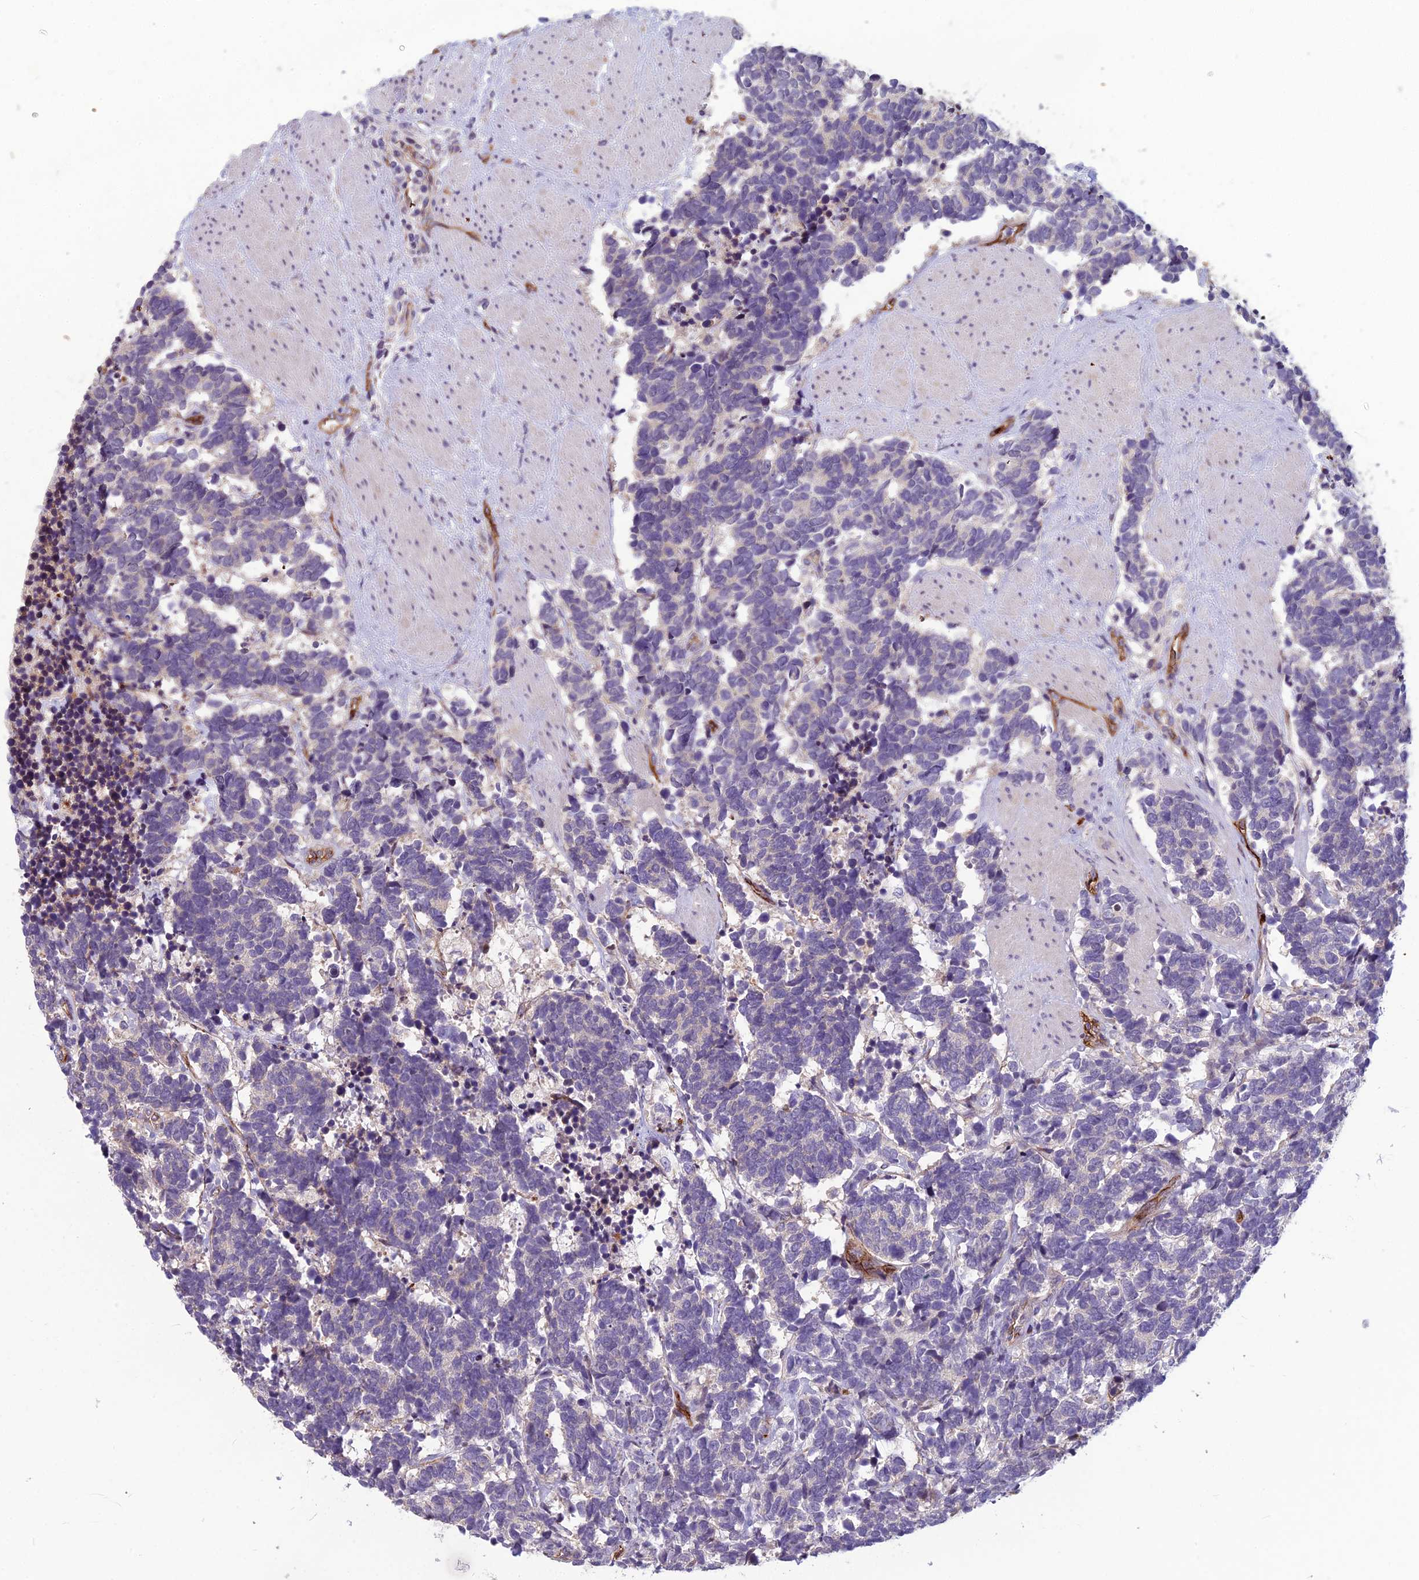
{"staining": {"intensity": "negative", "quantity": "none", "location": "none"}, "tissue": "carcinoid", "cell_type": "Tumor cells", "image_type": "cancer", "snomed": [{"axis": "morphology", "description": "Carcinoma, NOS"}, {"axis": "morphology", "description": "Carcinoid, malignant, NOS"}, {"axis": "topography", "description": "Prostate"}], "caption": "DAB (3,3'-diaminobenzidine) immunohistochemical staining of carcinoid shows no significant expression in tumor cells. Brightfield microscopy of immunohistochemistry (IHC) stained with DAB (3,3'-diaminobenzidine) (brown) and hematoxylin (blue), captured at high magnification.", "gene": "TSPAN15", "patient": {"sex": "male", "age": 57}}